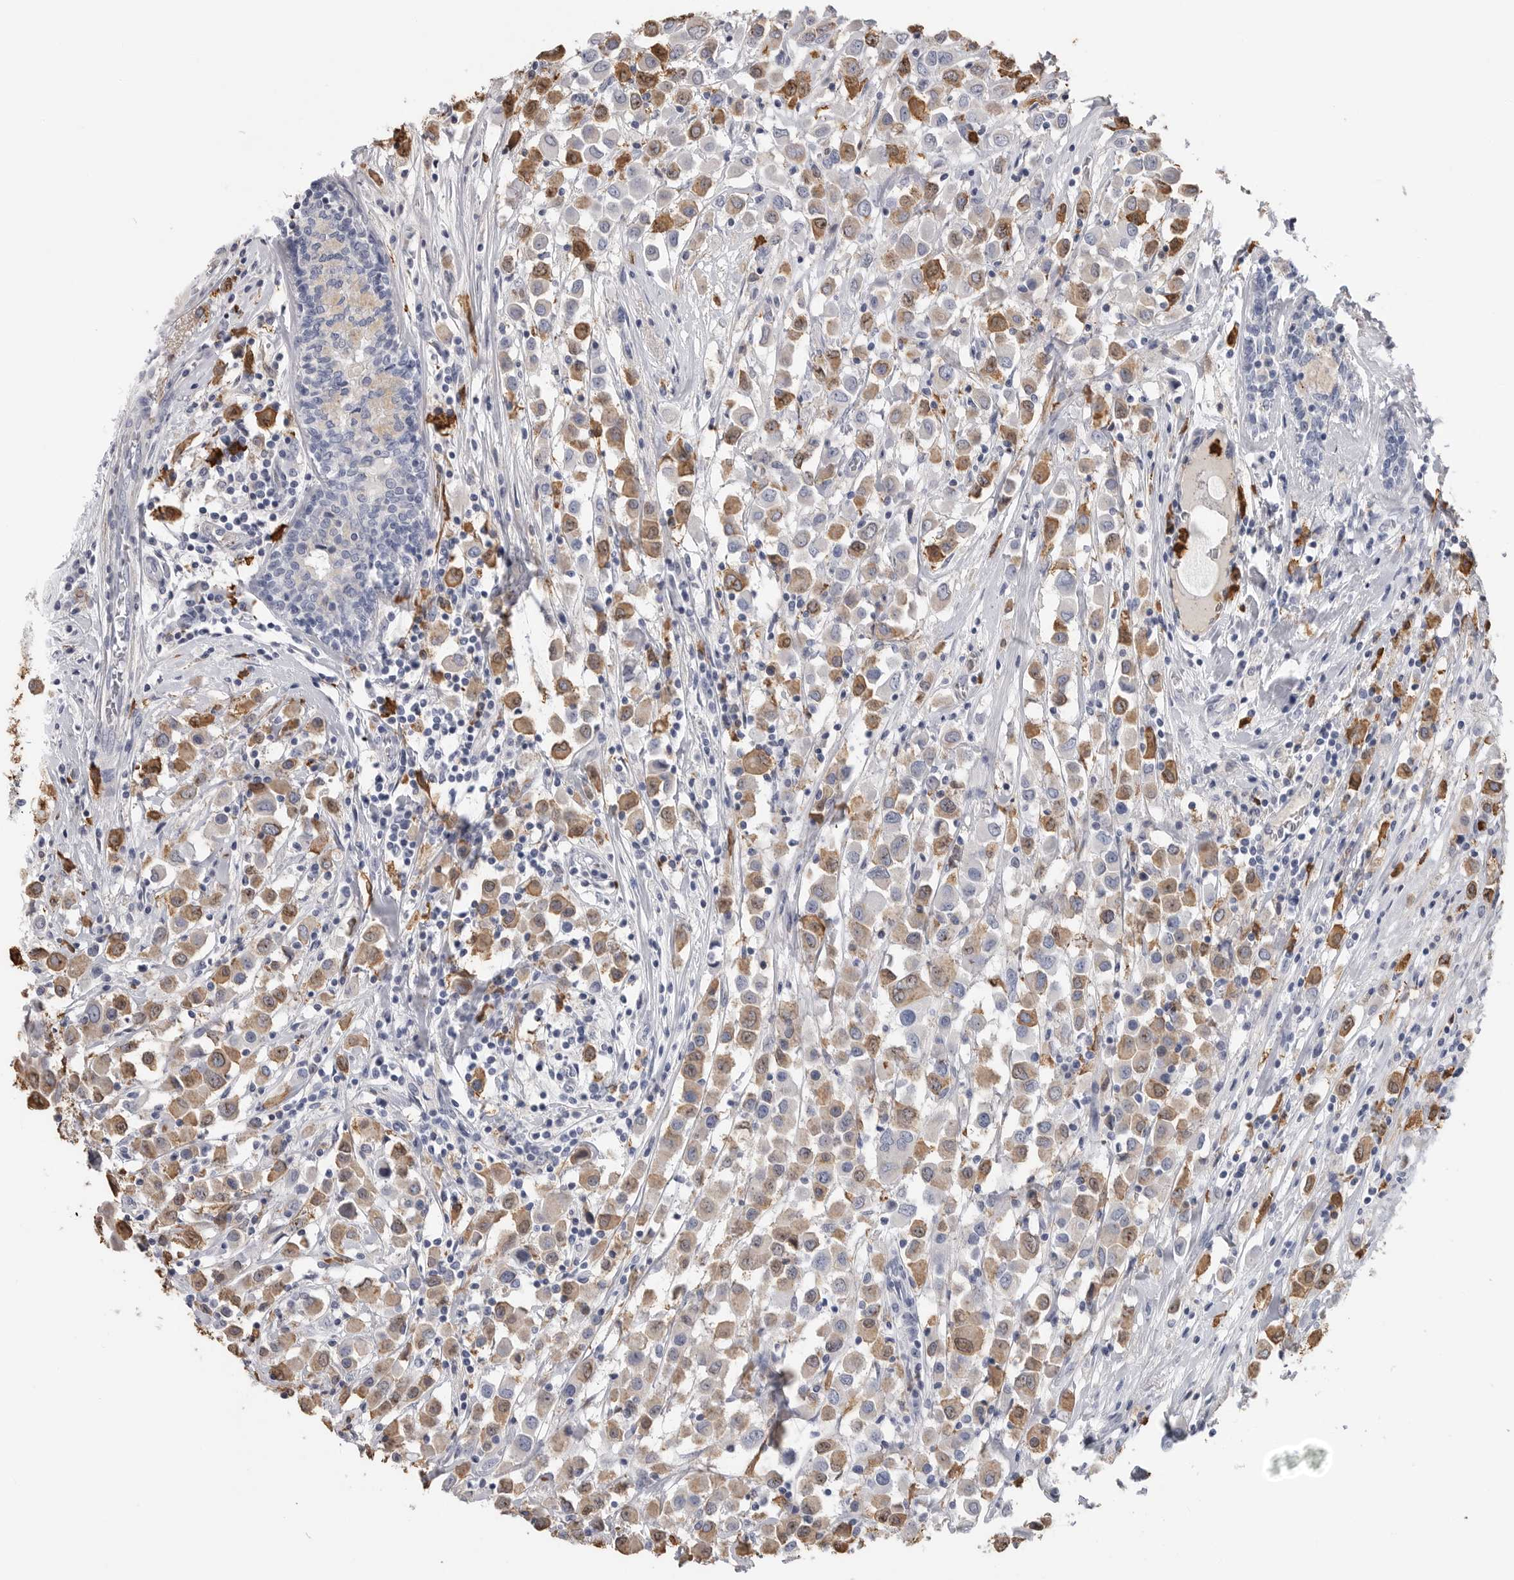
{"staining": {"intensity": "moderate", "quantity": ">75%", "location": "cytoplasmic/membranous"}, "tissue": "breast cancer", "cell_type": "Tumor cells", "image_type": "cancer", "snomed": [{"axis": "morphology", "description": "Duct carcinoma"}, {"axis": "topography", "description": "Breast"}], "caption": "Human breast cancer (invasive ductal carcinoma) stained with a protein marker reveals moderate staining in tumor cells.", "gene": "CYB561D1", "patient": {"sex": "female", "age": 61}}